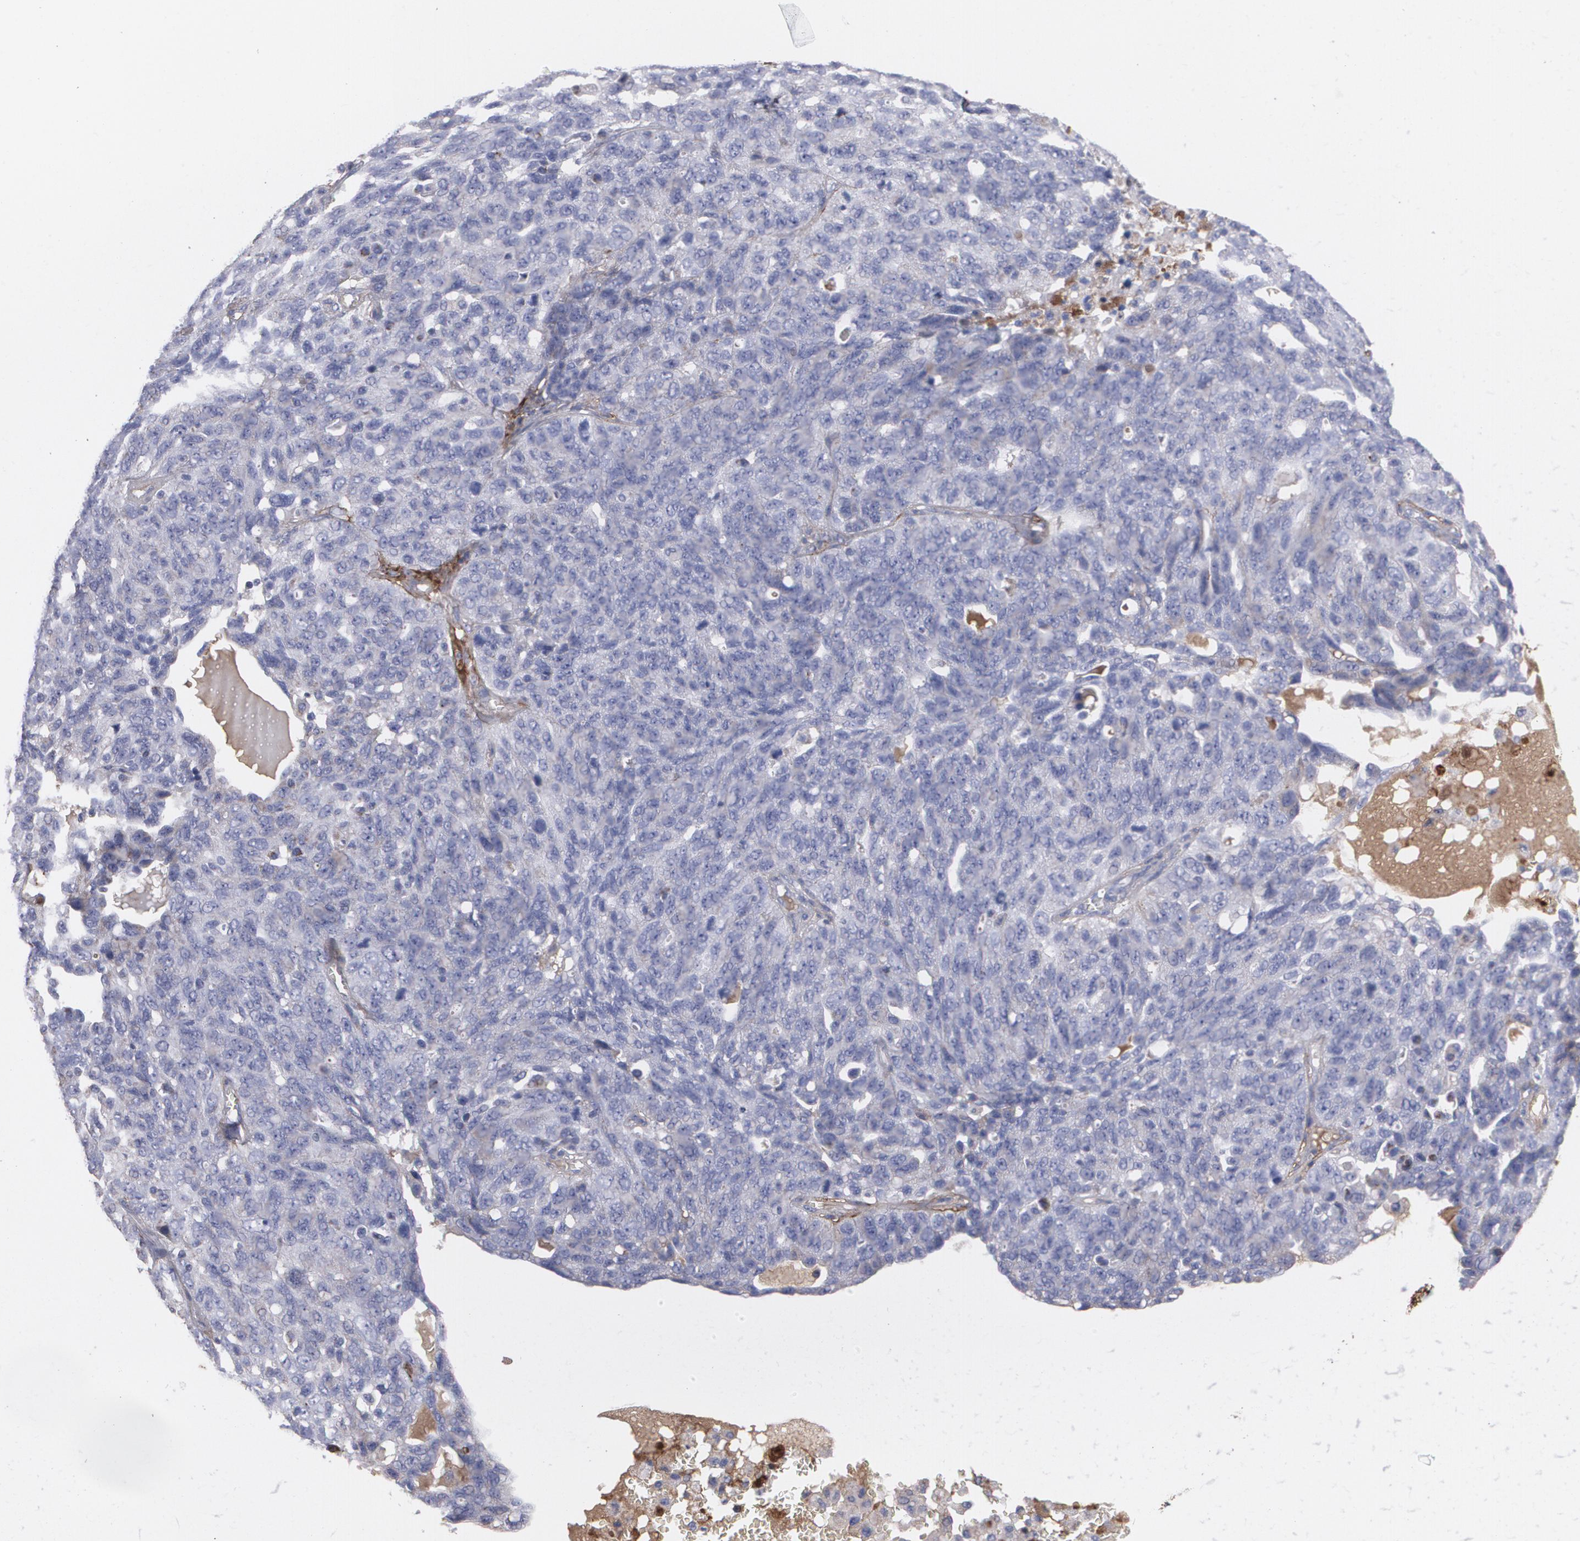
{"staining": {"intensity": "weak", "quantity": "<25%", "location": "cytoplasmic/membranous"}, "tissue": "ovarian cancer", "cell_type": "Tumor cells", "image_type": "cancer", "snomed": [{"axis": "morphology", "description": "Cystadenocarcinoma, serous, NOS"}, {"axis": "topography", "description": "Ovary"}], "caption": "This is a photomicrograph of immunohistochemistry staining of ovarian serous cystadenocarcinoma, which shows no positivity in tumor cells.", "gene": "FBLN1", "patient": {"sex": "female", "age": 71}}